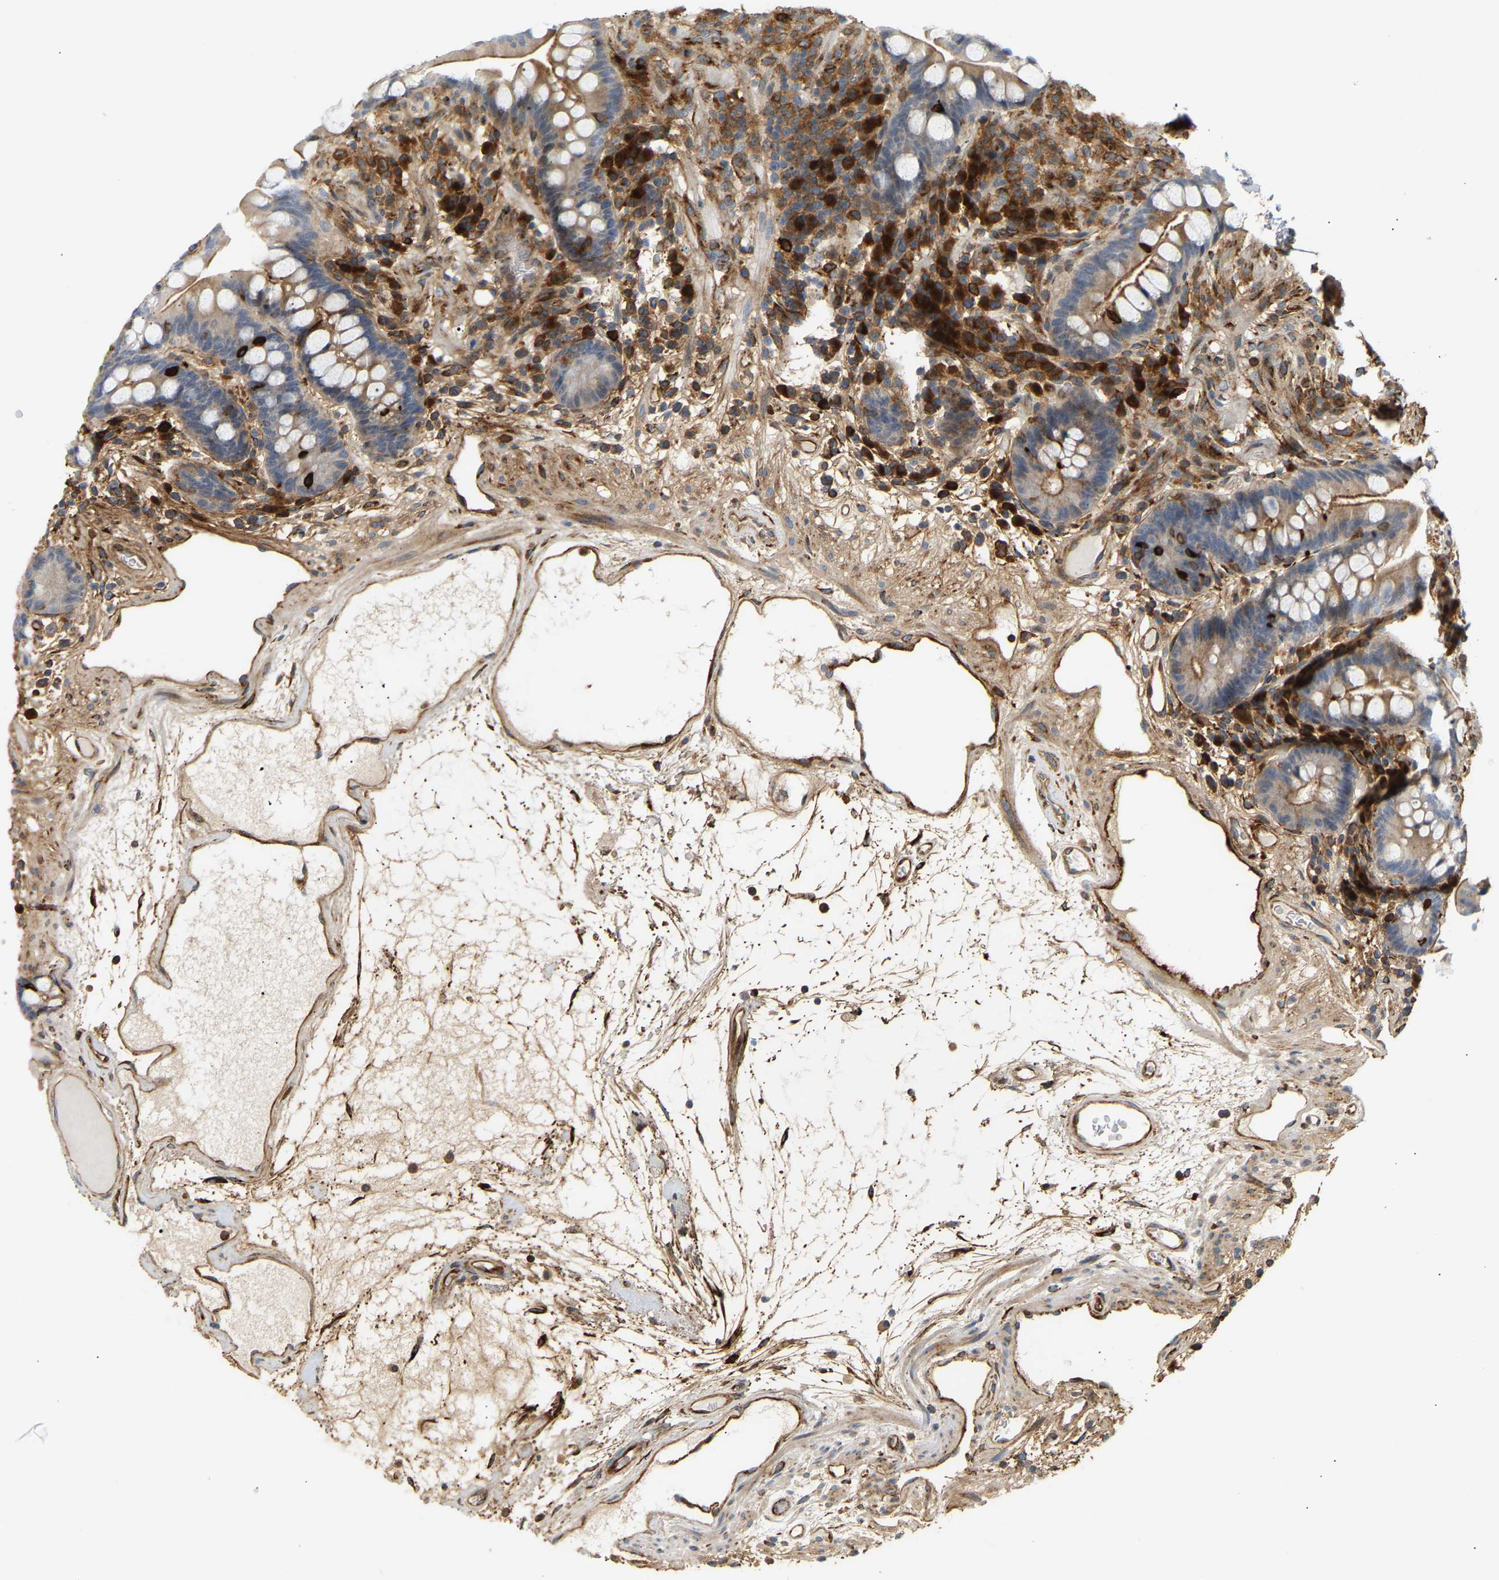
{"staining": {"intensity": "moderate", "quantity": ">75%", "location": "cytoplasmic/membranous"}, "tissue": "colon", "cell_type": "Endothelial cells", "image_type": "normal", "snomed": [{"axis": "morphology", "description": "Normal tissue, NOS"}, {"axis": "topography", "description": "Colon"}], "caption": "An IHC micrograph of unremarkable tissue is shown. Protein staining in brown labels moderate cytoplasmic/membranous positivity in colon within endothelial cells.", "gene": "PLCG2", "patient": {"sex": "male", "age": 73}}